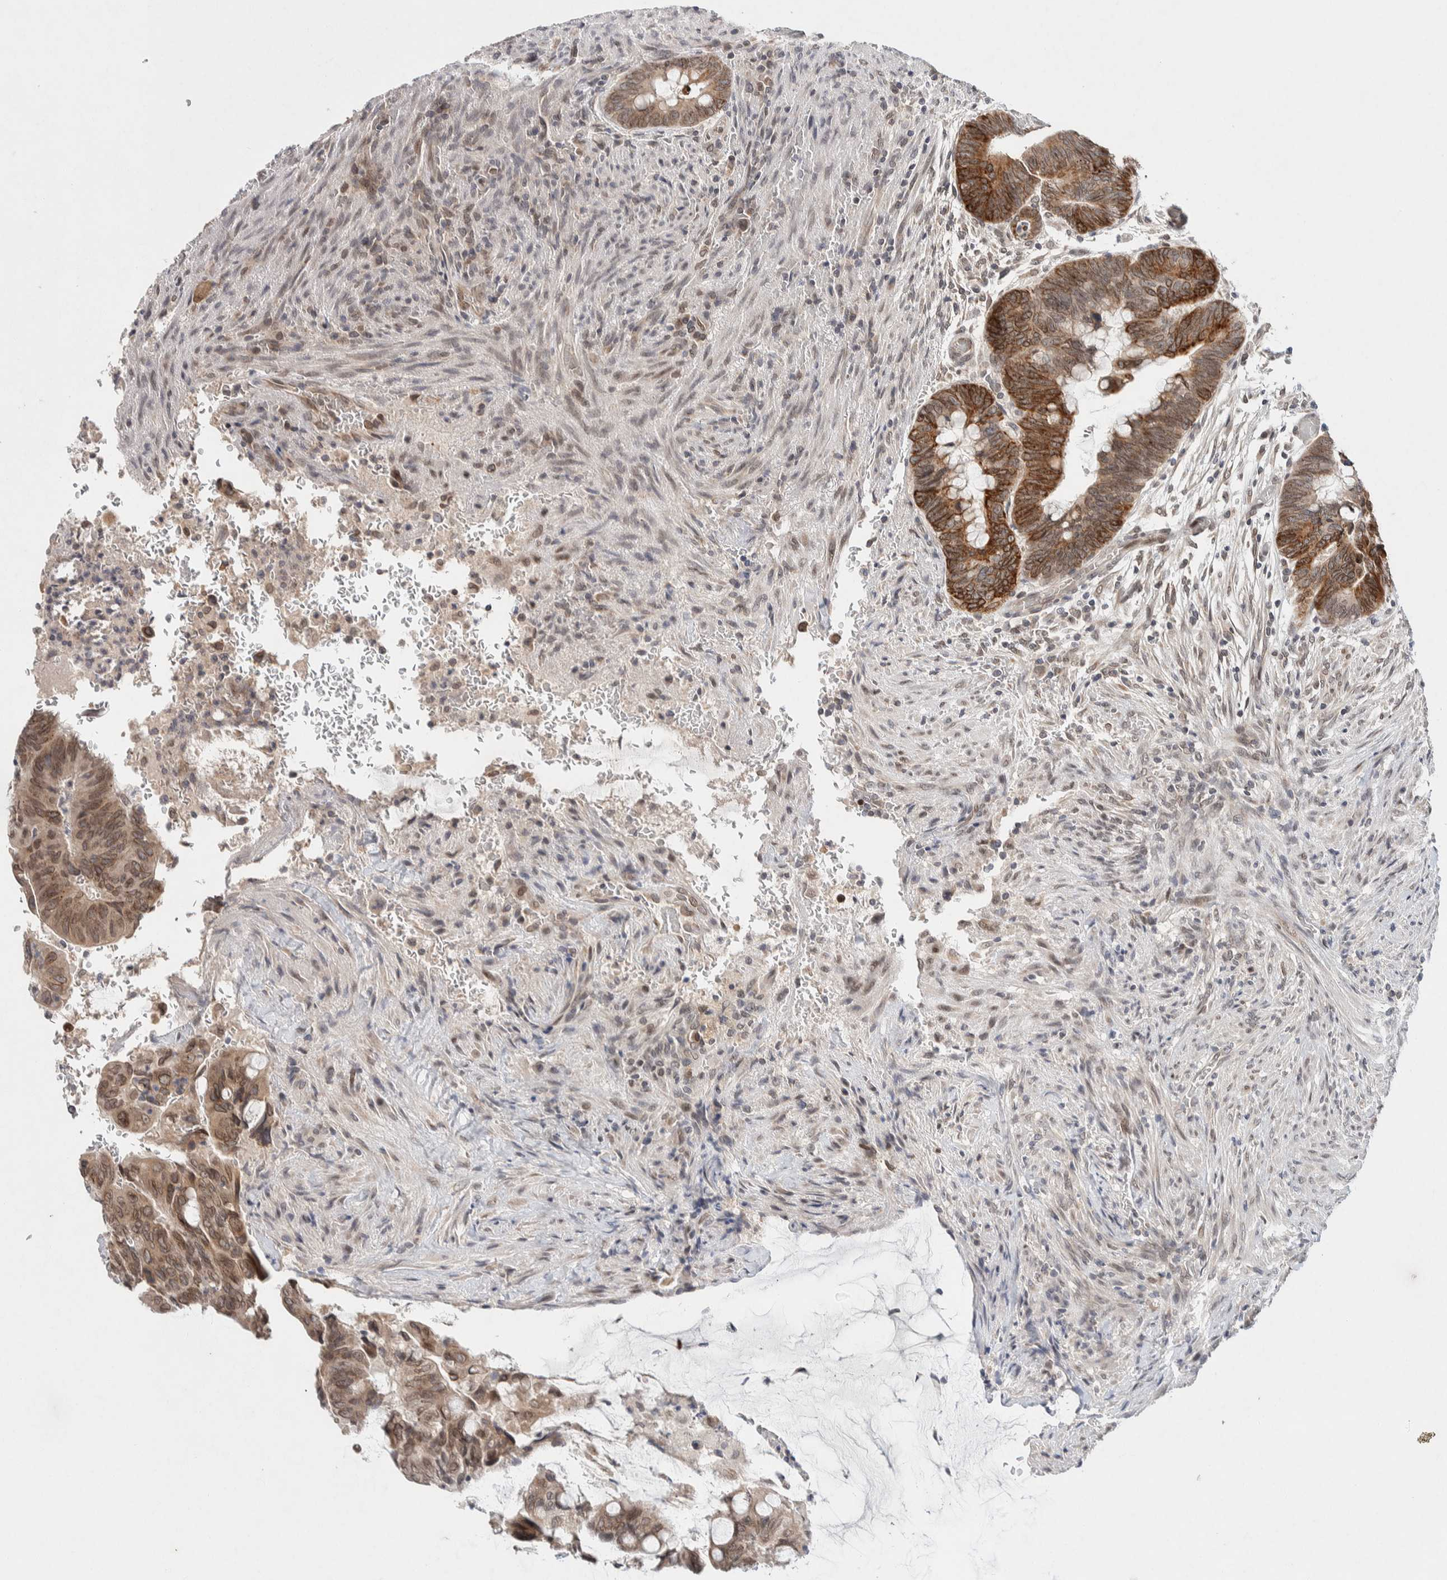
{"staining": {"intensity": "moderate", "quantity": ">75%", "location": "cytoplasmic/membranous,nuclear"}, "tissue": "colorectal cancer", "cell_type": "Tumor cells", "image_type": "cancer", "snomed": [{"axis": "morphology", "description": "Normal tissue, NOS"}, {"axis": "morphology", "description": "Adenocarcinoma, NOS"}, {"axis": "topography", "description": "Rectum"}], "caption": "Human colorectal adenocarcinoma stained for a protein (brown) shows moderate cytoplasmic/membranous and nuclear positive positivity in about >75% of tumor cells.", "gene": "CRAT", "patient": {"sex": "male", "age": 92}}